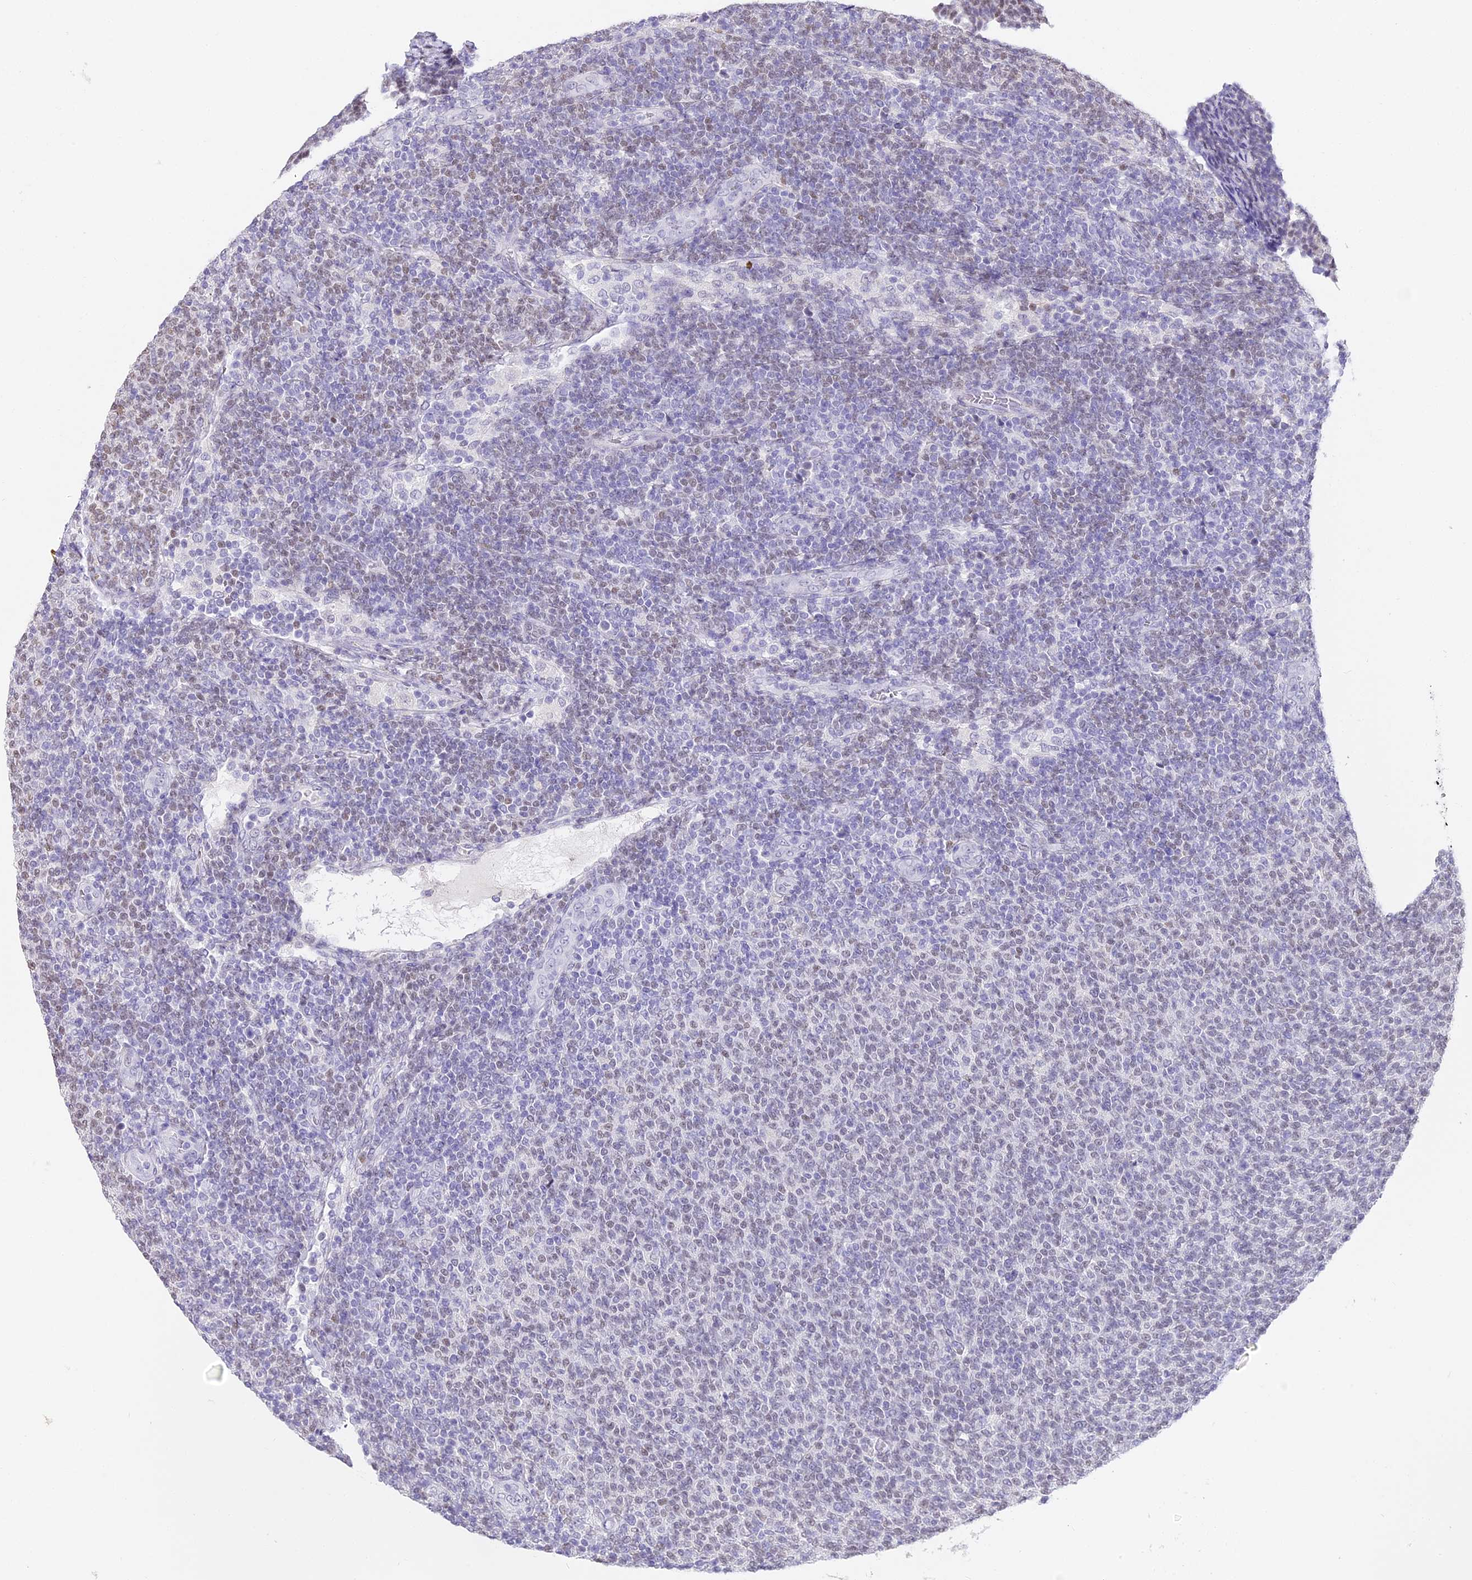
{"staining": {"intensity": "weak", "quantity": "25%-75%", "location": "nuclear"}, "tissue": "lymphoma", "cell_type": "Tumor cells", "image_type": "cancer", "snomed": [{"axis": "morphology", "description": "Malignant lymphoma, non-Hodgkin's type, Low grade"}, {"axis": "topography", "description": "Lymph node"}], "caption": "Brown immunohistochemical staining in lymphoma demonstrates weak nuclear expression in approximately 25%-75% of tumor cells.", "gene": "ABHD14A-ACY1", "patient": {"sex": "male", "age": 66}}